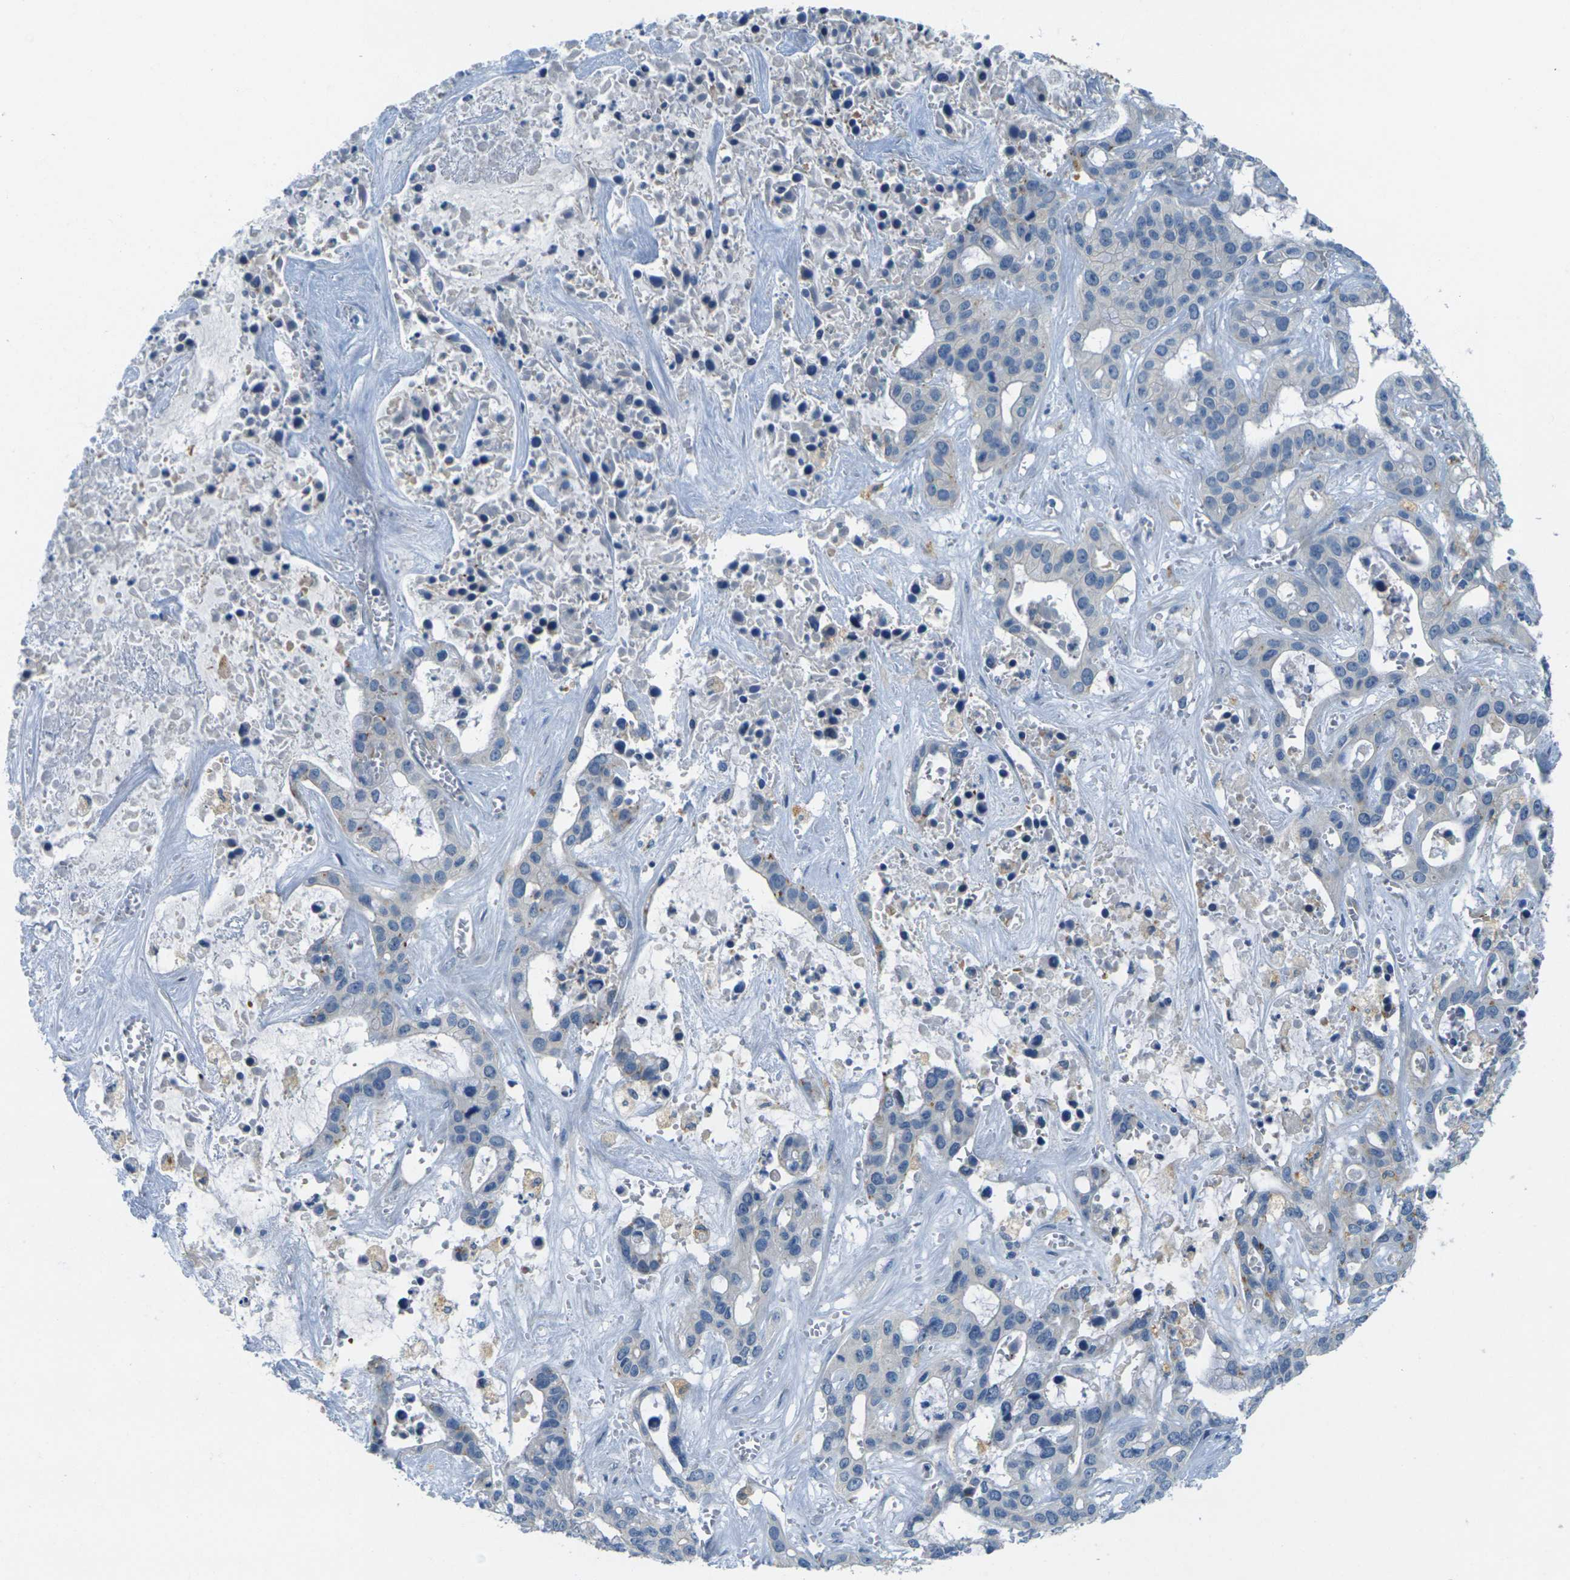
{"staining": {"intensity": "negative", "quantity": "none", "location": "none"}, "tissue": "liver cancer", "cell_type": "Tumor cells", "image_type": "cancer", "snomed": [{"axis": "morphology", "description": "Cholangiocarcinoma"}, {"axis": "topography", "description": "Liver"}], "caption": "Cholangiocarcinoma (liver) was stained to show a protein in brown. There is no significant positivity in tumor cells.", "gene": "CYP2C8", "patient": {"sex": "female", "age": 65}}